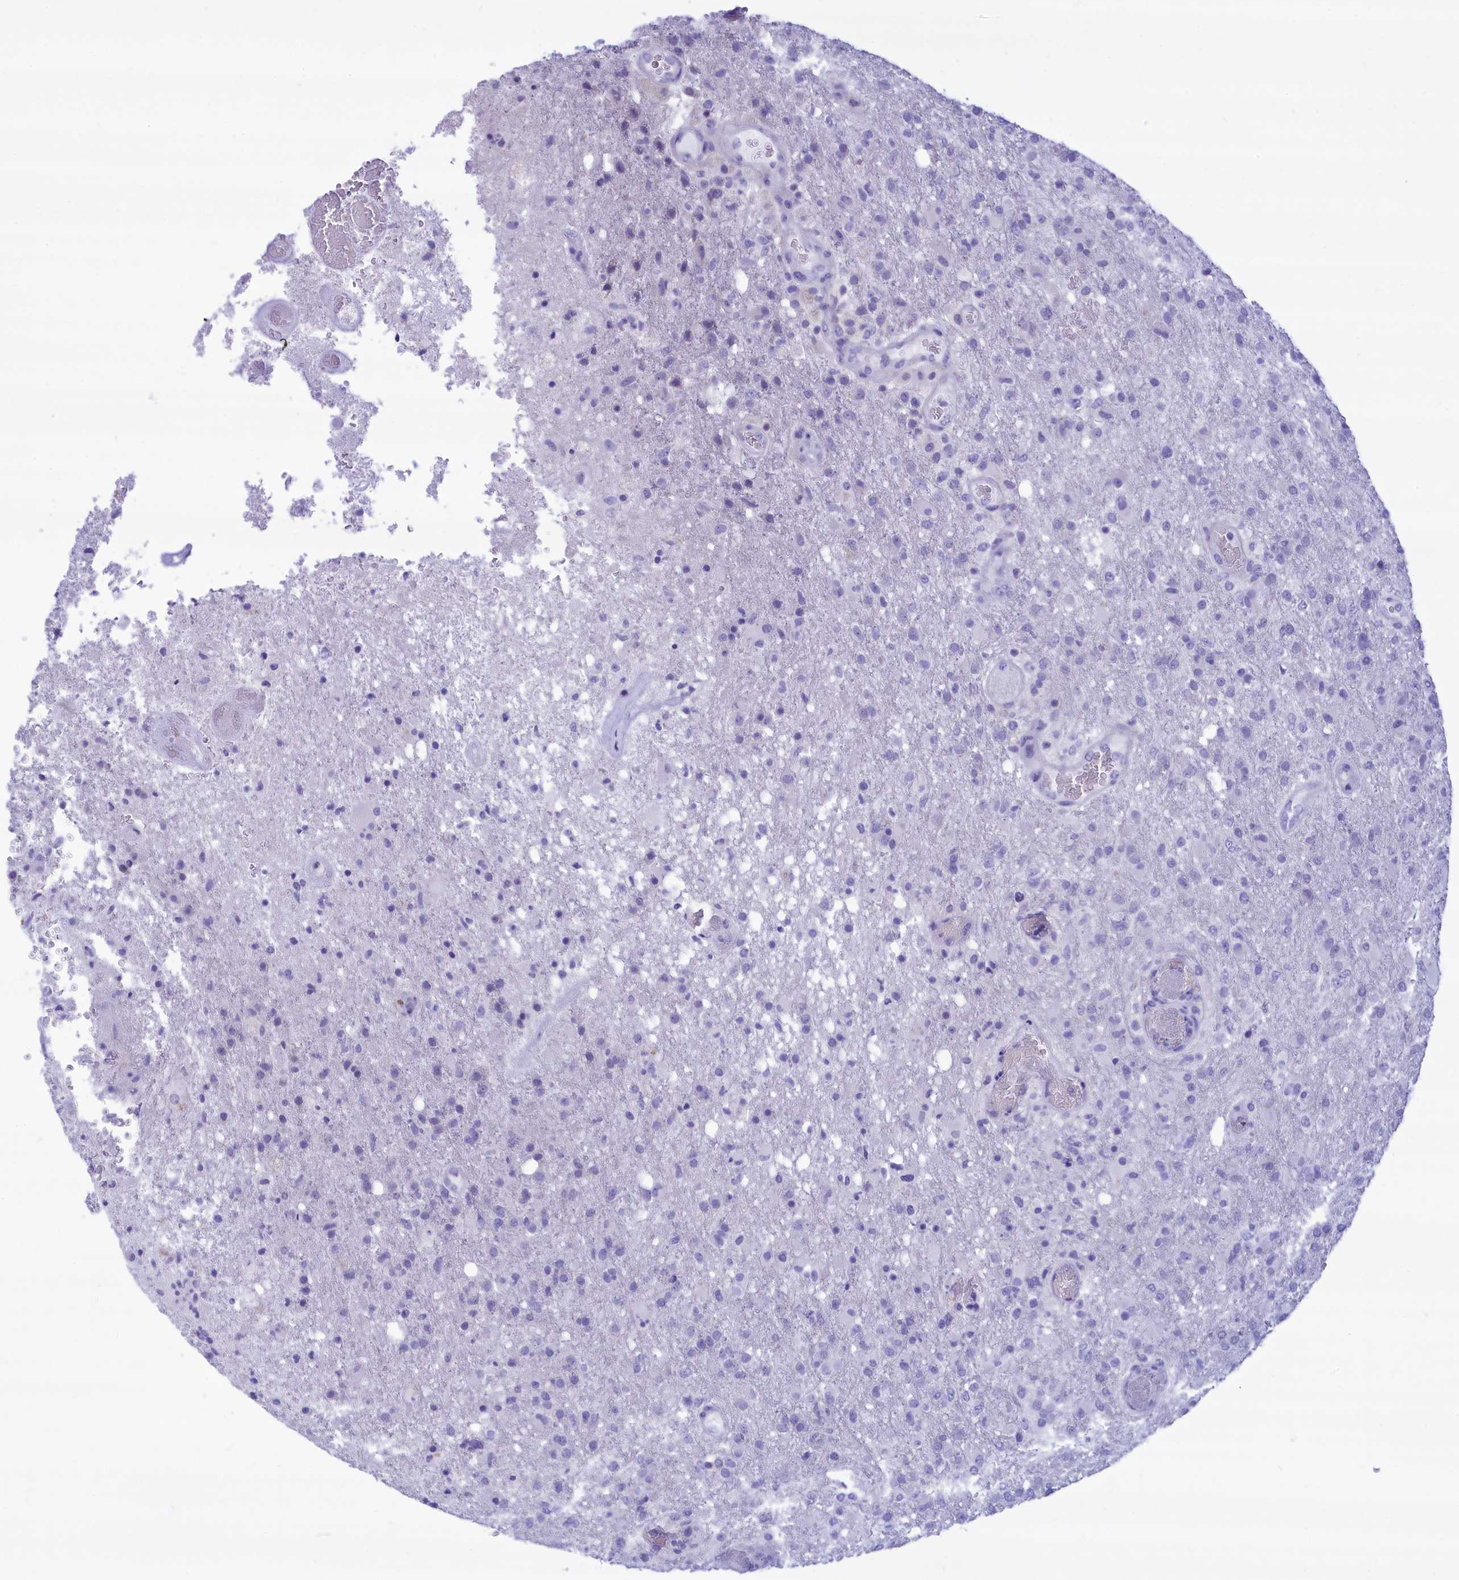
{"staining": {"intensity": "negative", "quantity": "none", "location": "none"}, "tissue": "glioma", "cell_type": "Tumor cells", "image_type": "cancer", "snomed": [{"axis": "morphology", "description": "Glioma, malignant, High grade"}, {"axis": "topography", "description": "Brain"}], "caption": "Human glioma stained for a protein using immunohistochemistry exhibits no staining in tumor cells.", "gene": "GLYATL1", "patient": {"sex": "female", "age": 74}}